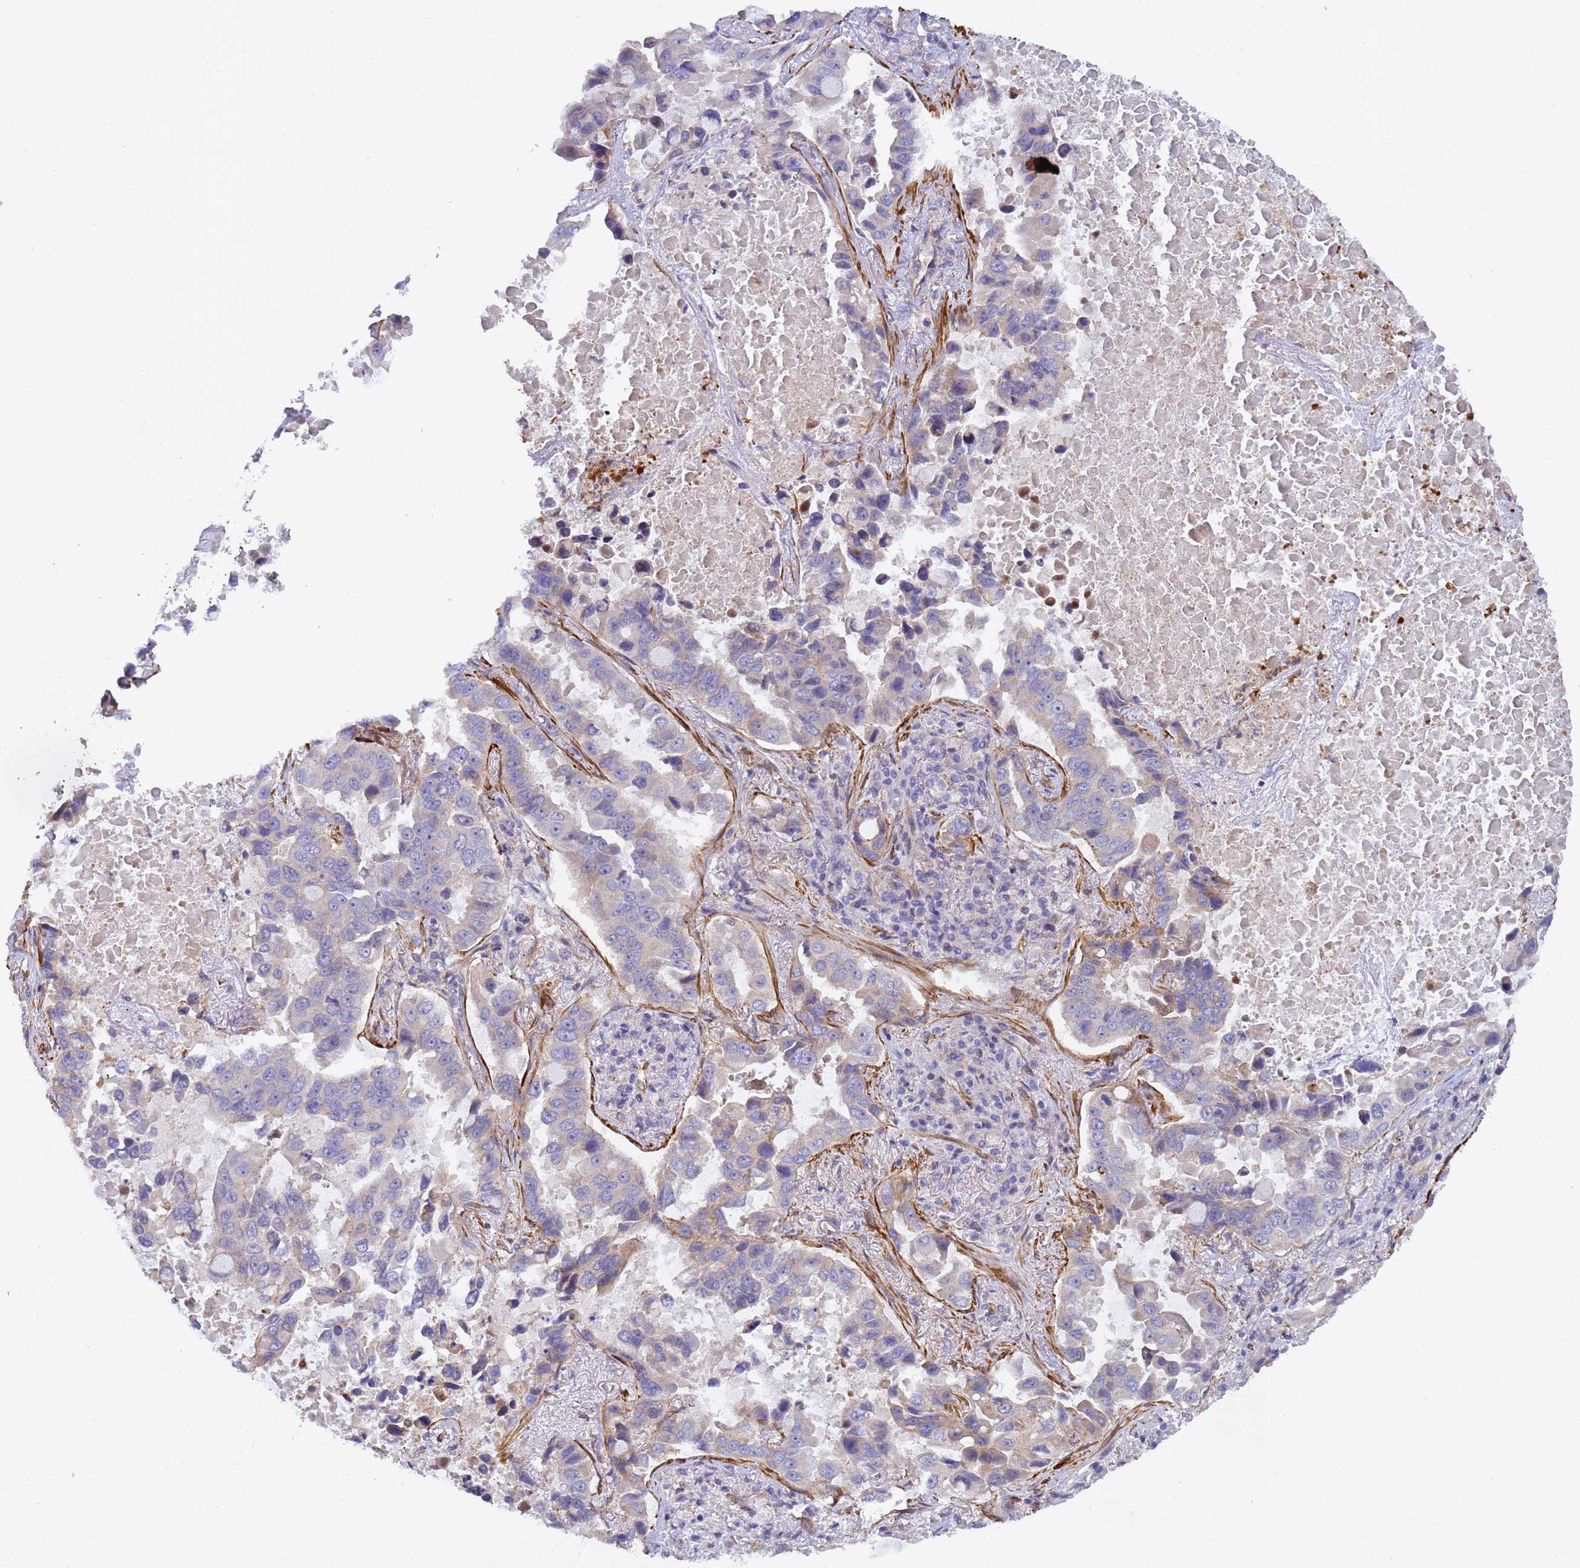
{"staining": {"intensity": "negative", "quantity": "none", "location": "none"}, "tissue": "lung cancer", "cell_type": "Tumor cells", "image_type": "cancer", "snomed": [{"axis": "morphology", "description": "Adenocarcinoma, NOS"}, {"axis": "topography", "description": "Lung"}], "caption": "This is a histopathology image of immunohistochemistry staining of lung cancer, which shows no positivity in tumor cells.", "gene": "RALGAPA2", "patient": {"sex": "male", "age": 64}}